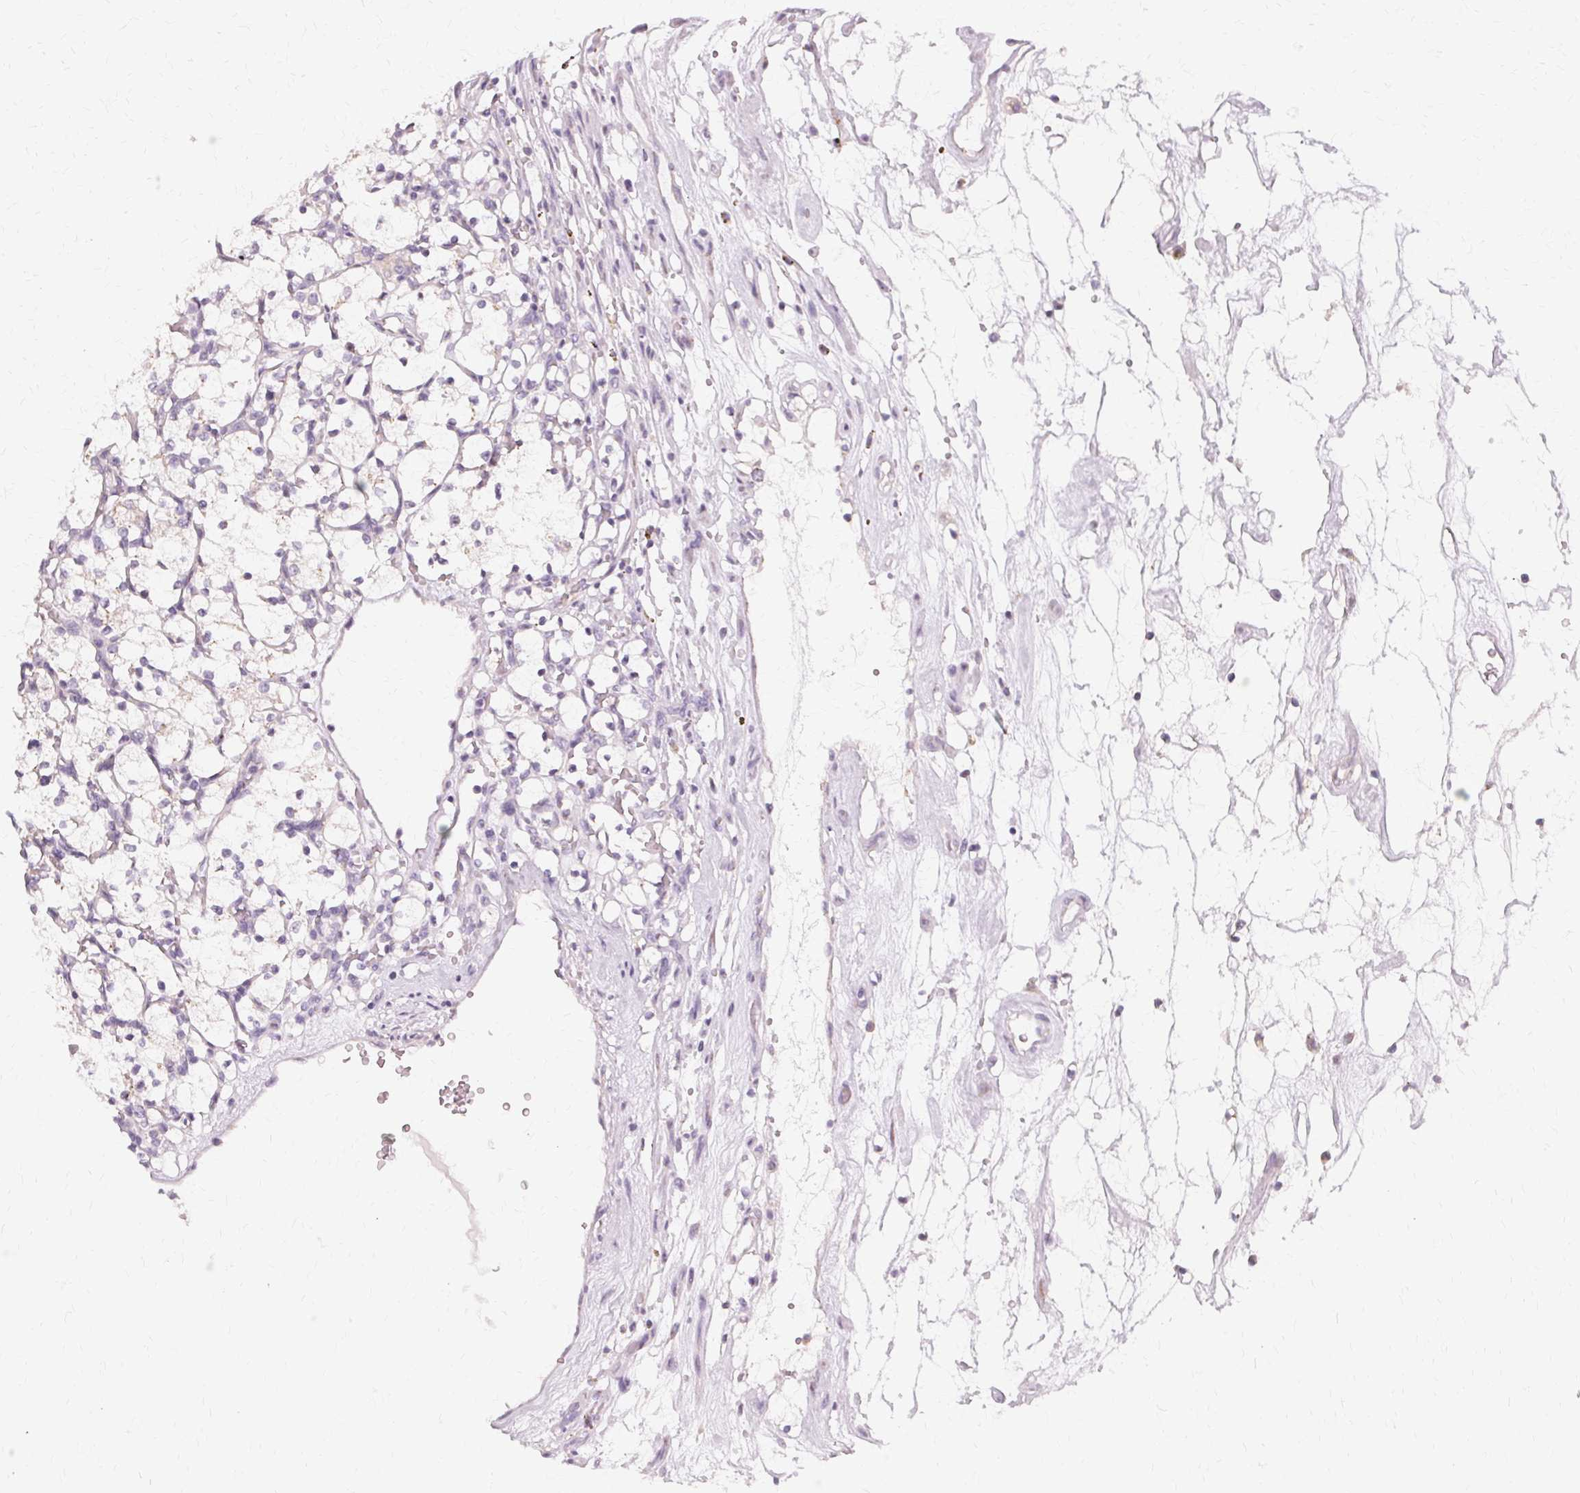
{"staining": {"intensity": "negative", "quantity": "none", "location": "none"}, "tissue": "renal cancer", "cell_type": "Tumor cells", "image_type": "cancer", "snomed": [{"axis": "morphology", "description": "Adenocarcinoma, NOS"}, {"axis": "topography", "description": "Kidney"}], "caption": "Renal cancer stained for a protein using IHC demonstrates no staining tumor cells.", "gene": "FCRL3", "patient": {"sex": "female", "age": 69}}